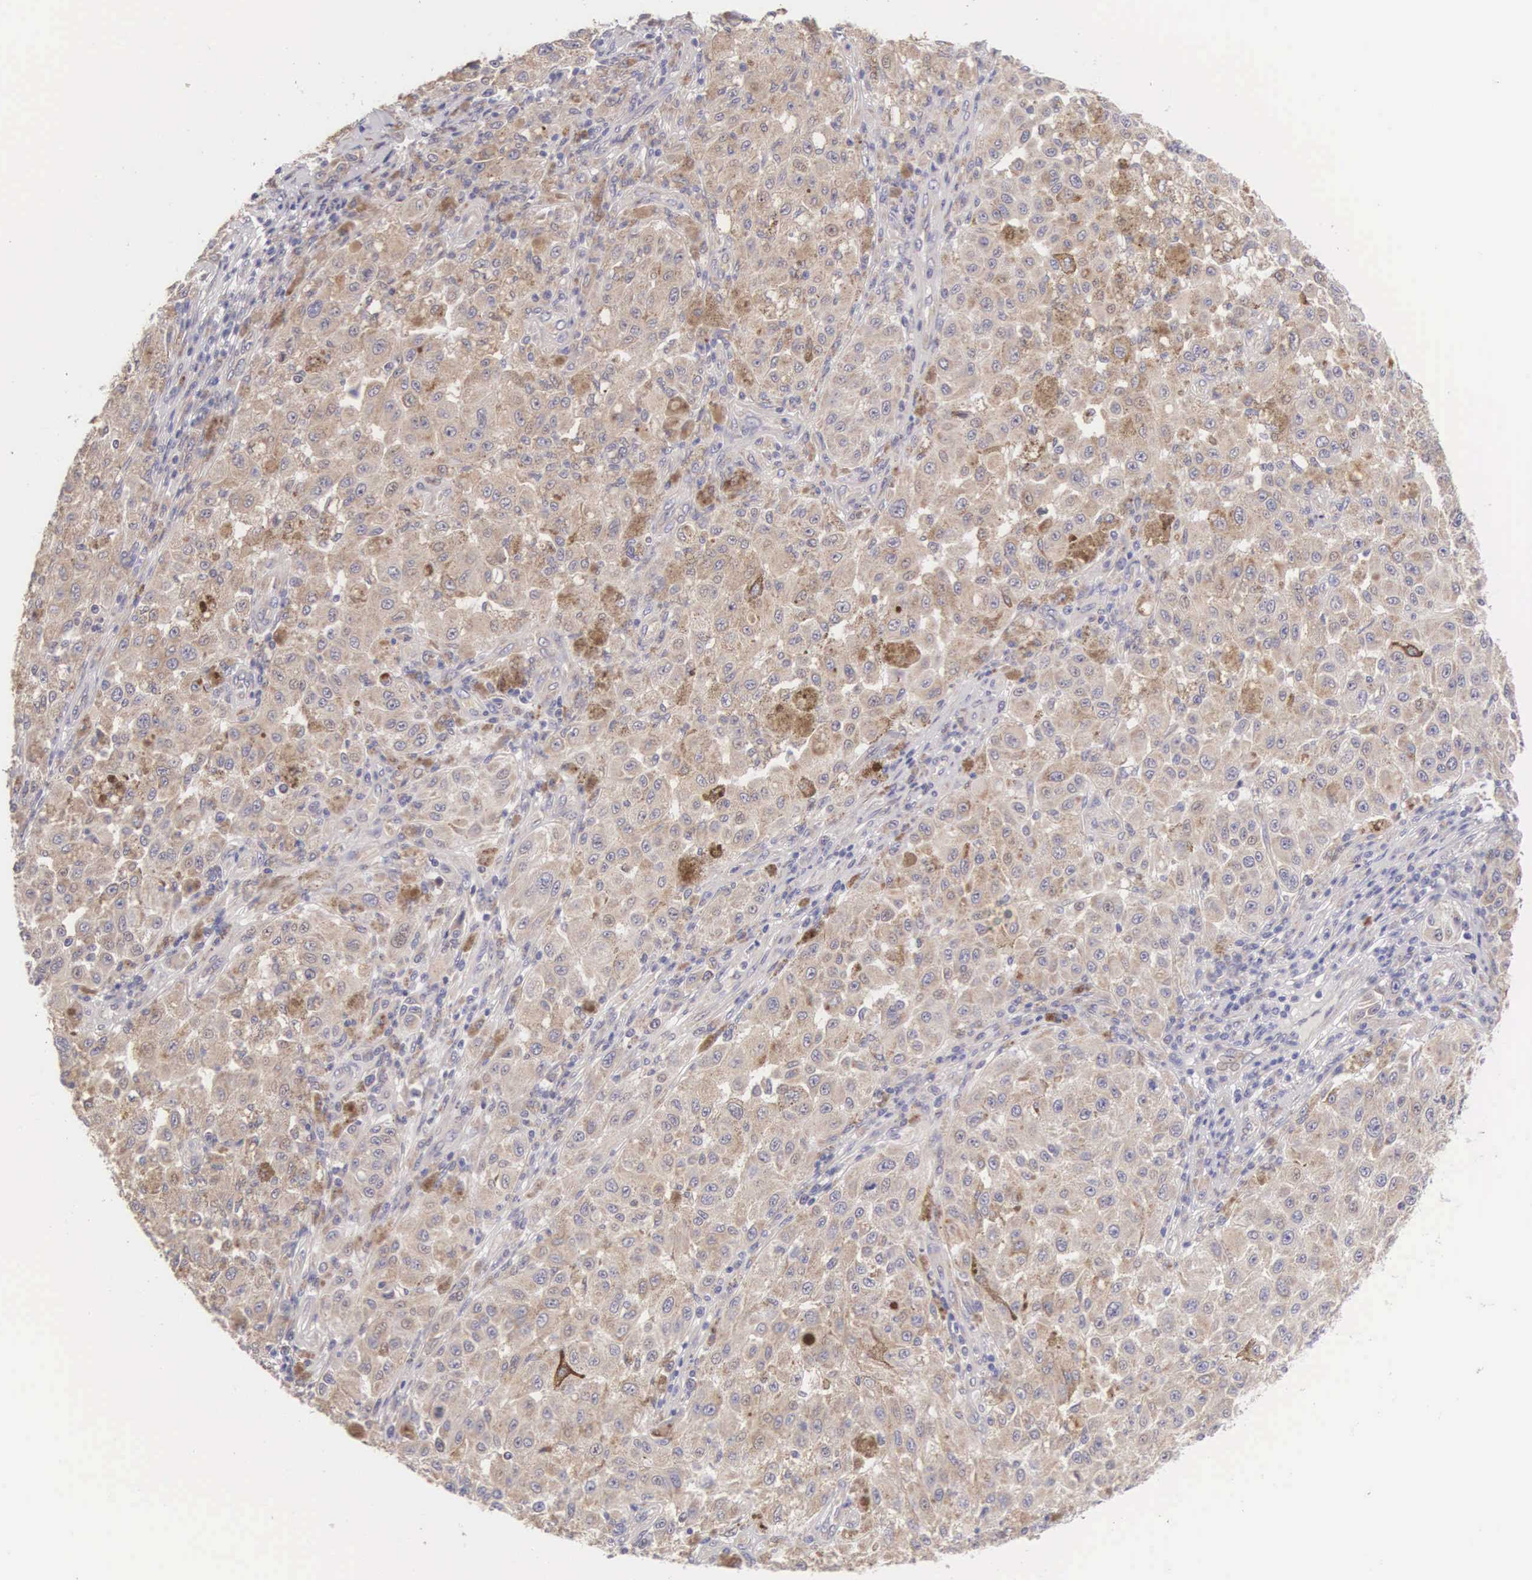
{"staining": {"intensity": "weak", "quantity": ">75%", "location": "cytoplasmic/membranous"}, "tissue": "melanoma", "cell_type": "Tumor cells", "image_type": "cancer", "snomed": [{"axis": "morphology", "description": "Malignant melanoma, NOS"}, {"axis": "topography", "description": "Skin"}], "caption": "Immunohistochemical staining of human malignant melanoma demonstrates weak cytoplasmic/membranous protein staining in approximately >75% of tumor cells.", "gene": "NSDHL", "patient": {"sex": "female", "age": 64}}